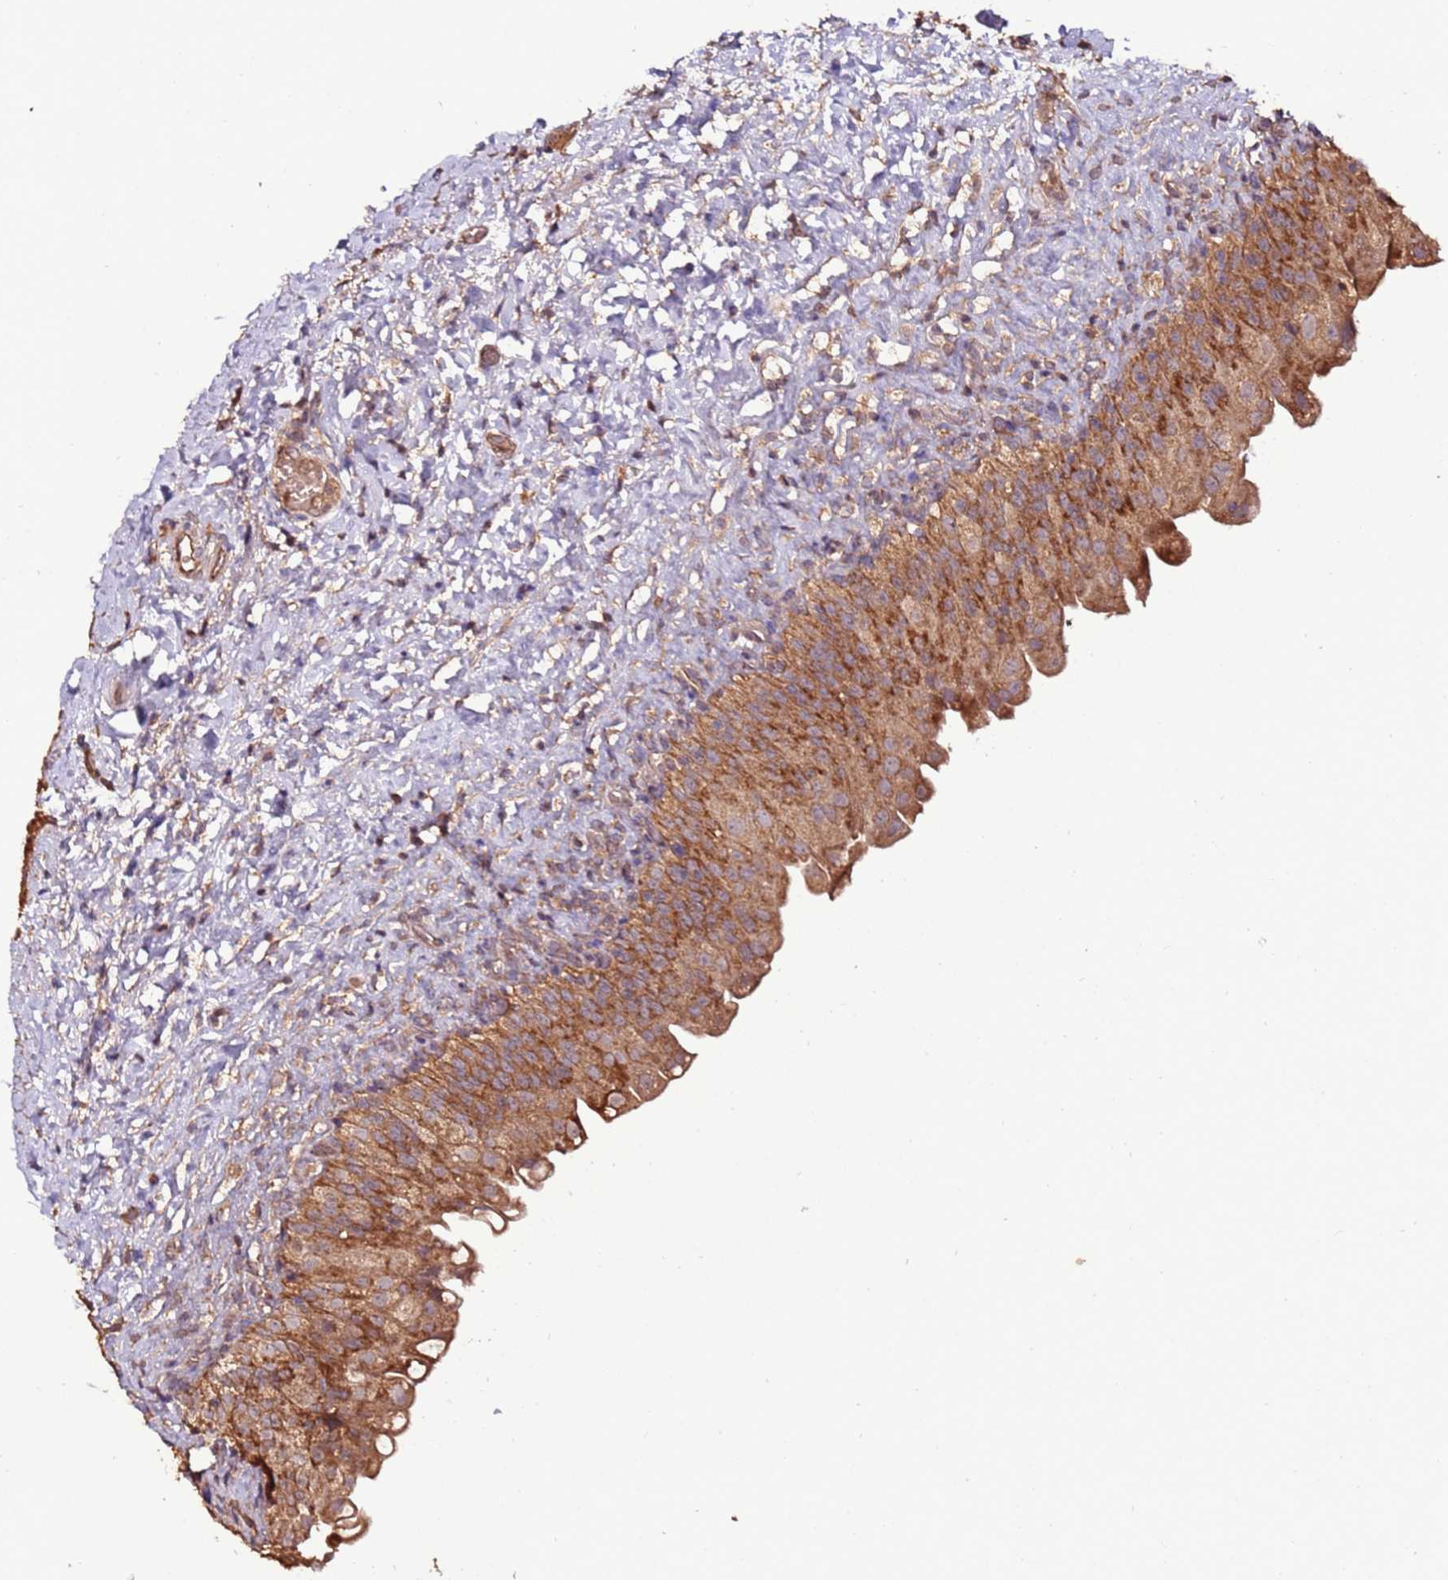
{"staining": {"intensity": "moderate", "quantity": ">75%", "location": "cytoplasmic/membranous"}, "tissue": "urinary bladder", "cell_type": "Urothelial cells", "image_type": "normal", "snomed": [{"axis": "morphology", "description": "Normal tissue, NOS"}, {"axis": "topography", "description": "Urinary bladder"}], "caption": "Protein expression analysis of benign urinary bladder displays moderate cytoplasmic/membranous staining in about >75% of urothelial cells.", "gene": "RPS15A", "patient": {"sex": "female", "age": 27}}